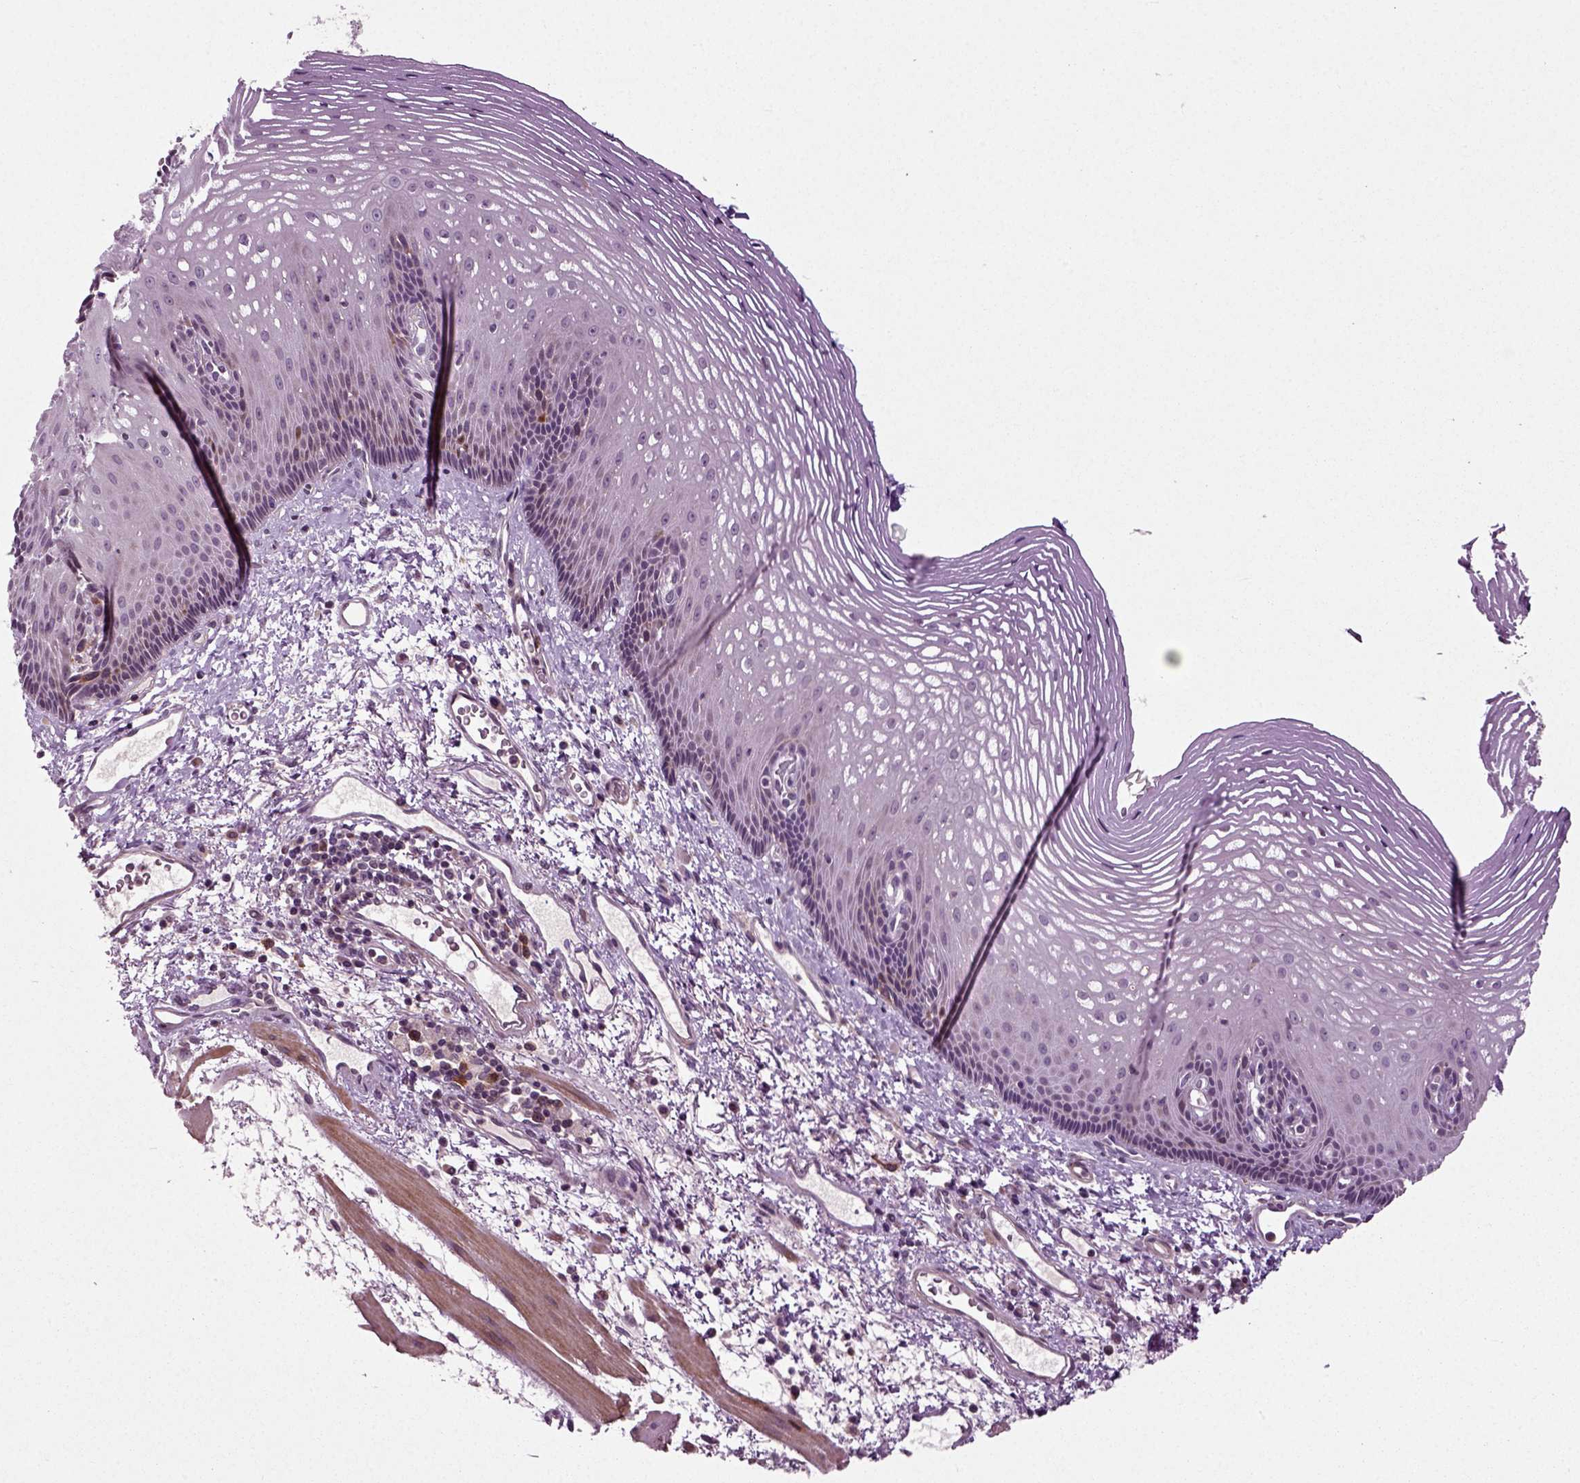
{"staining": {"intensity": "moderate", "quantity": "<25%", "location": "cytoplasmic/membranous"}, "tissue": "esophagus", "cell_type": "Squamous epithelial cells", "image_type": "normal", "snomed": [{"axis": "morphology", "description": "Normal tissue, NOS"}, {"axis": "topography", "description": "Esophagus"}], "caption": "Esophagus was stained to show a protein in brown. There is low levels of moderate cytoplasmic/membranous positivity in about <25% of squamous epithelial cells. (Stains: DAB in brown, nuclei in blue, Microscopy: brightfield microscopy at high magnification).", "gene": "KNSTRN", "patient": {"sex": "male", "age": 76}}